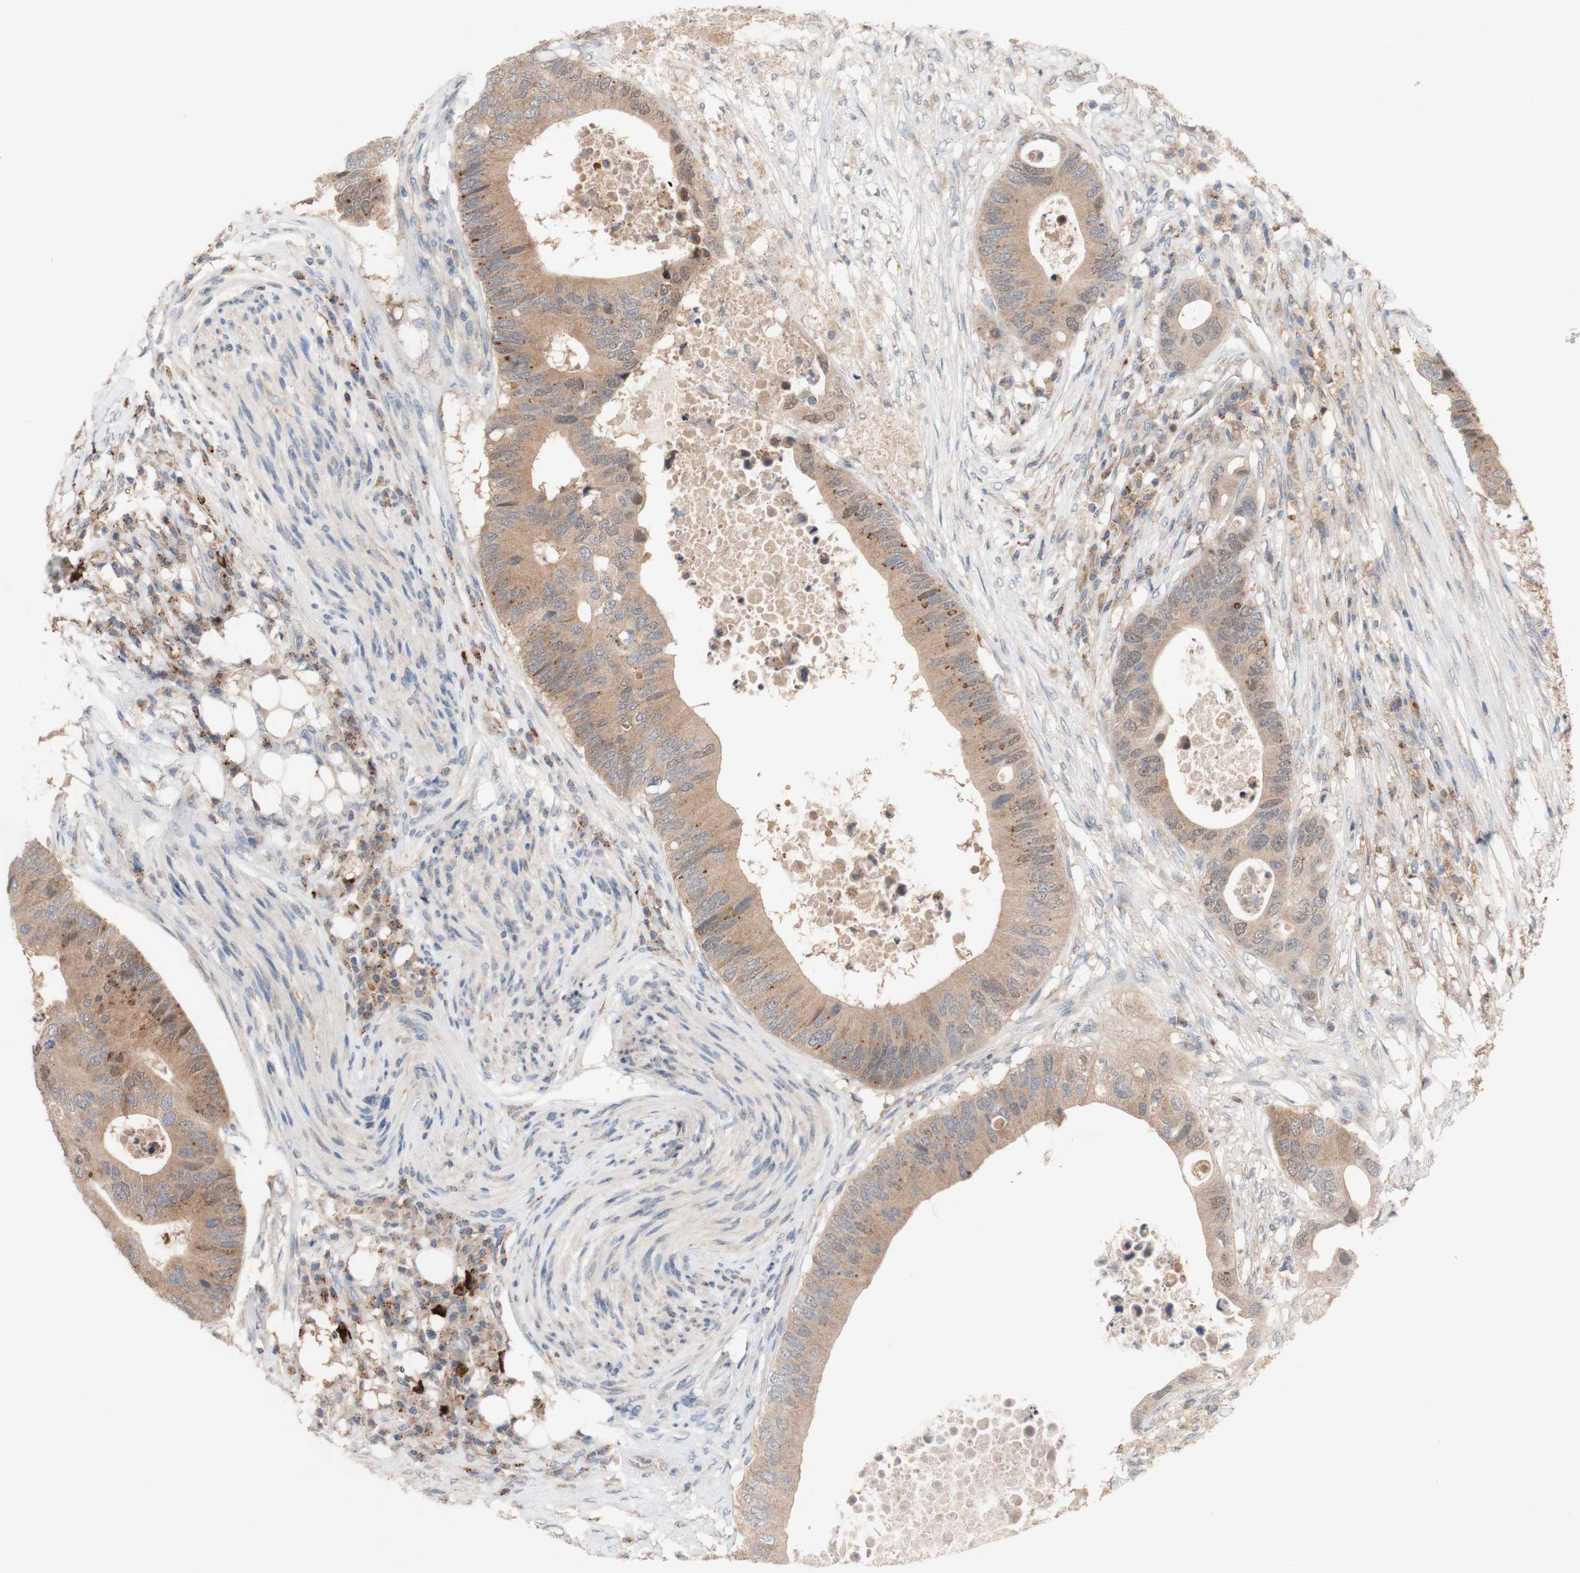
{"staining": {"intensity": "moderate", "quantity": ">75%", "location": "cytoplasmic/membranous"}, "tissue": "colorectal cancer", "cell_type": "Tumor cells", "image_type": "cancer", "snomed": [{"axis": "morphology", "description": "Adenocarcinoma, NOS"}, {"axis": "topography", "description": "Colon"}], "caption": "There is medium levels of moderate cytoplasmic/membranous positivity in tumor cells of adenocarcinoma (colorectal), as demonstrated by immunohistochemical staining (brown color).", "gene": "PEX2", "patient": {"sex": "male", "age": 71}}